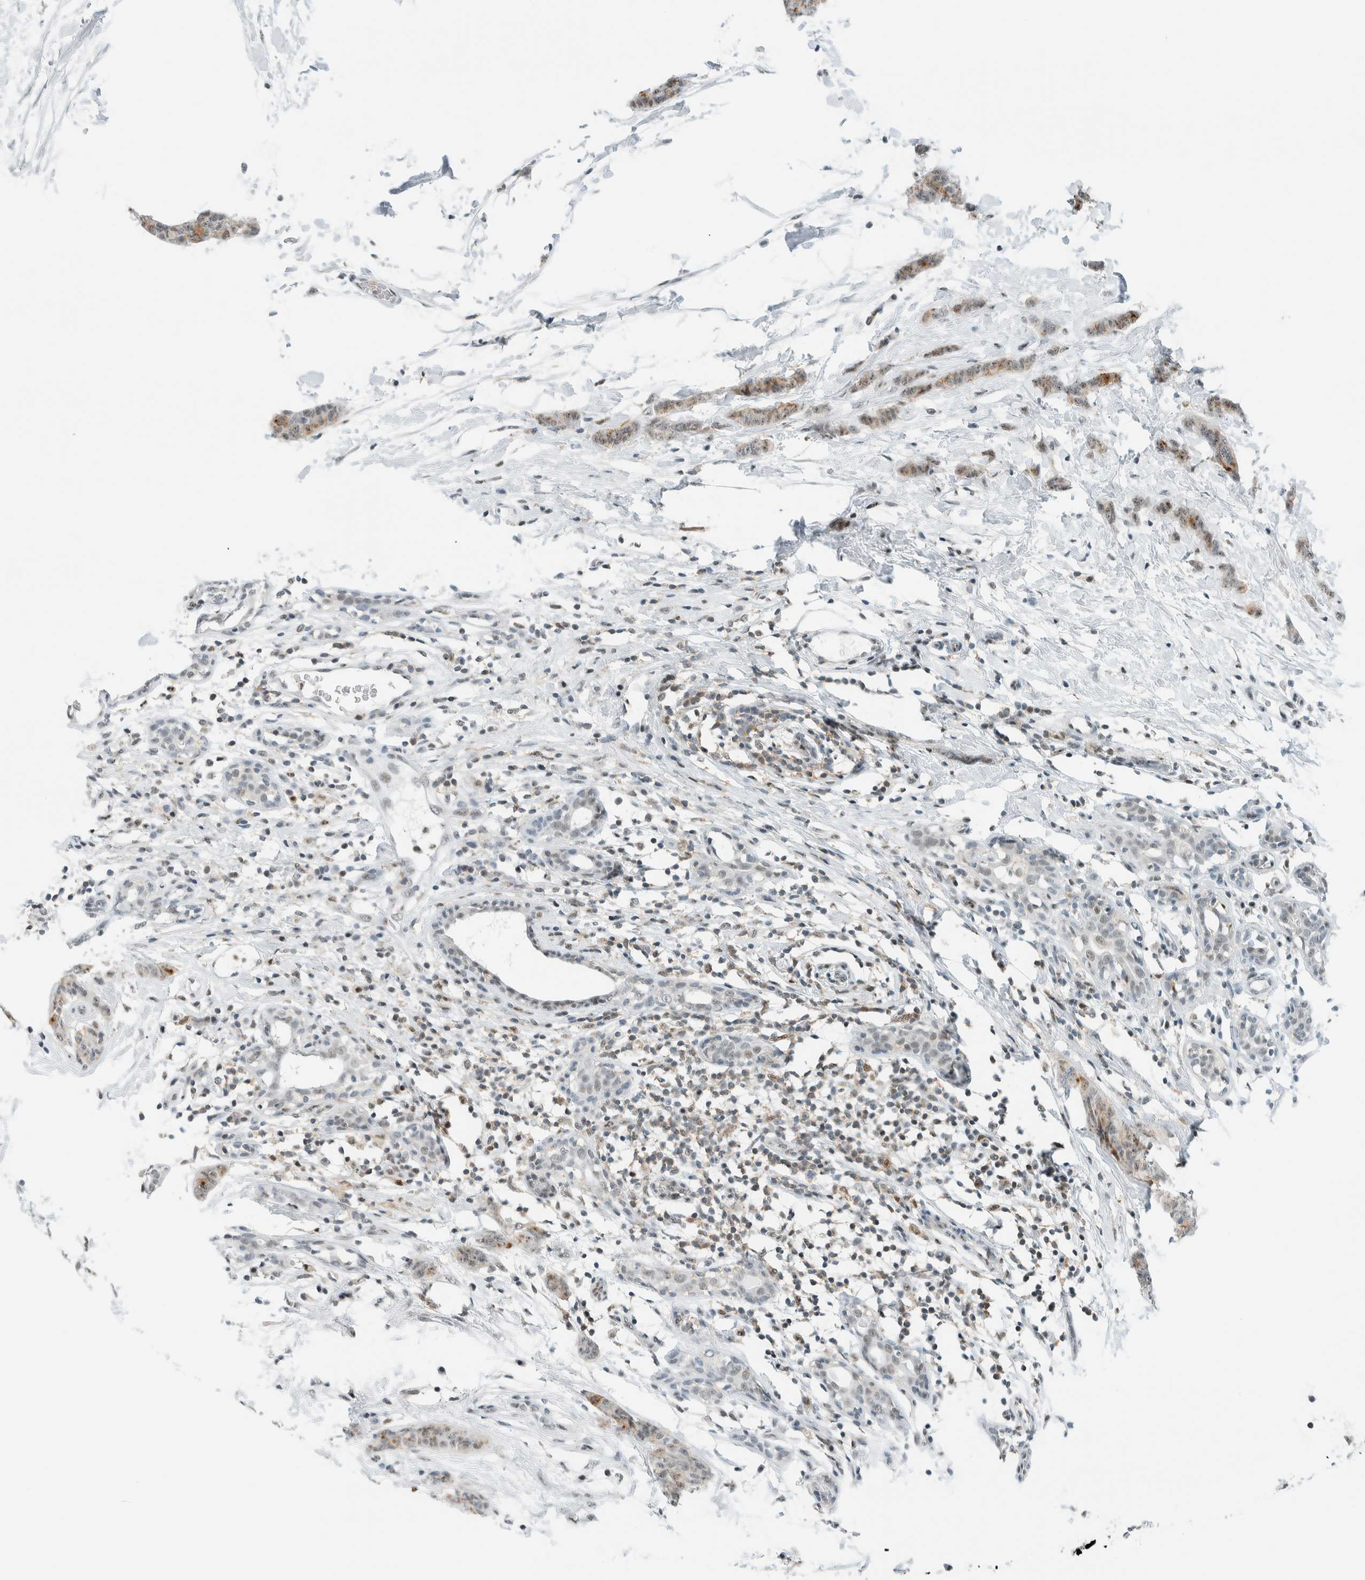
{"staining": {"intensity": "weak", "quantity": ">75%", "location": "cytoplasmic/membranous"}, "tissue": "breast cancer", "cell_type": "Tumor cells", "image_type": "cancer", "snomed": [{"axis": "morphology", "description": "Normal tissue, NOS"}, {"axis": "morphology", "description": "Duct carcinoma"}, {"axis": "topography", "description": "Breast"}], "caption": "Breast infiltrating ductal carcinoma tissue exhibits weak cytoplasmic/membranous staining in approximately >75% of tumor cells", "gene": "CYSRT1", "patient": {"sex": "female", "age": 40}}